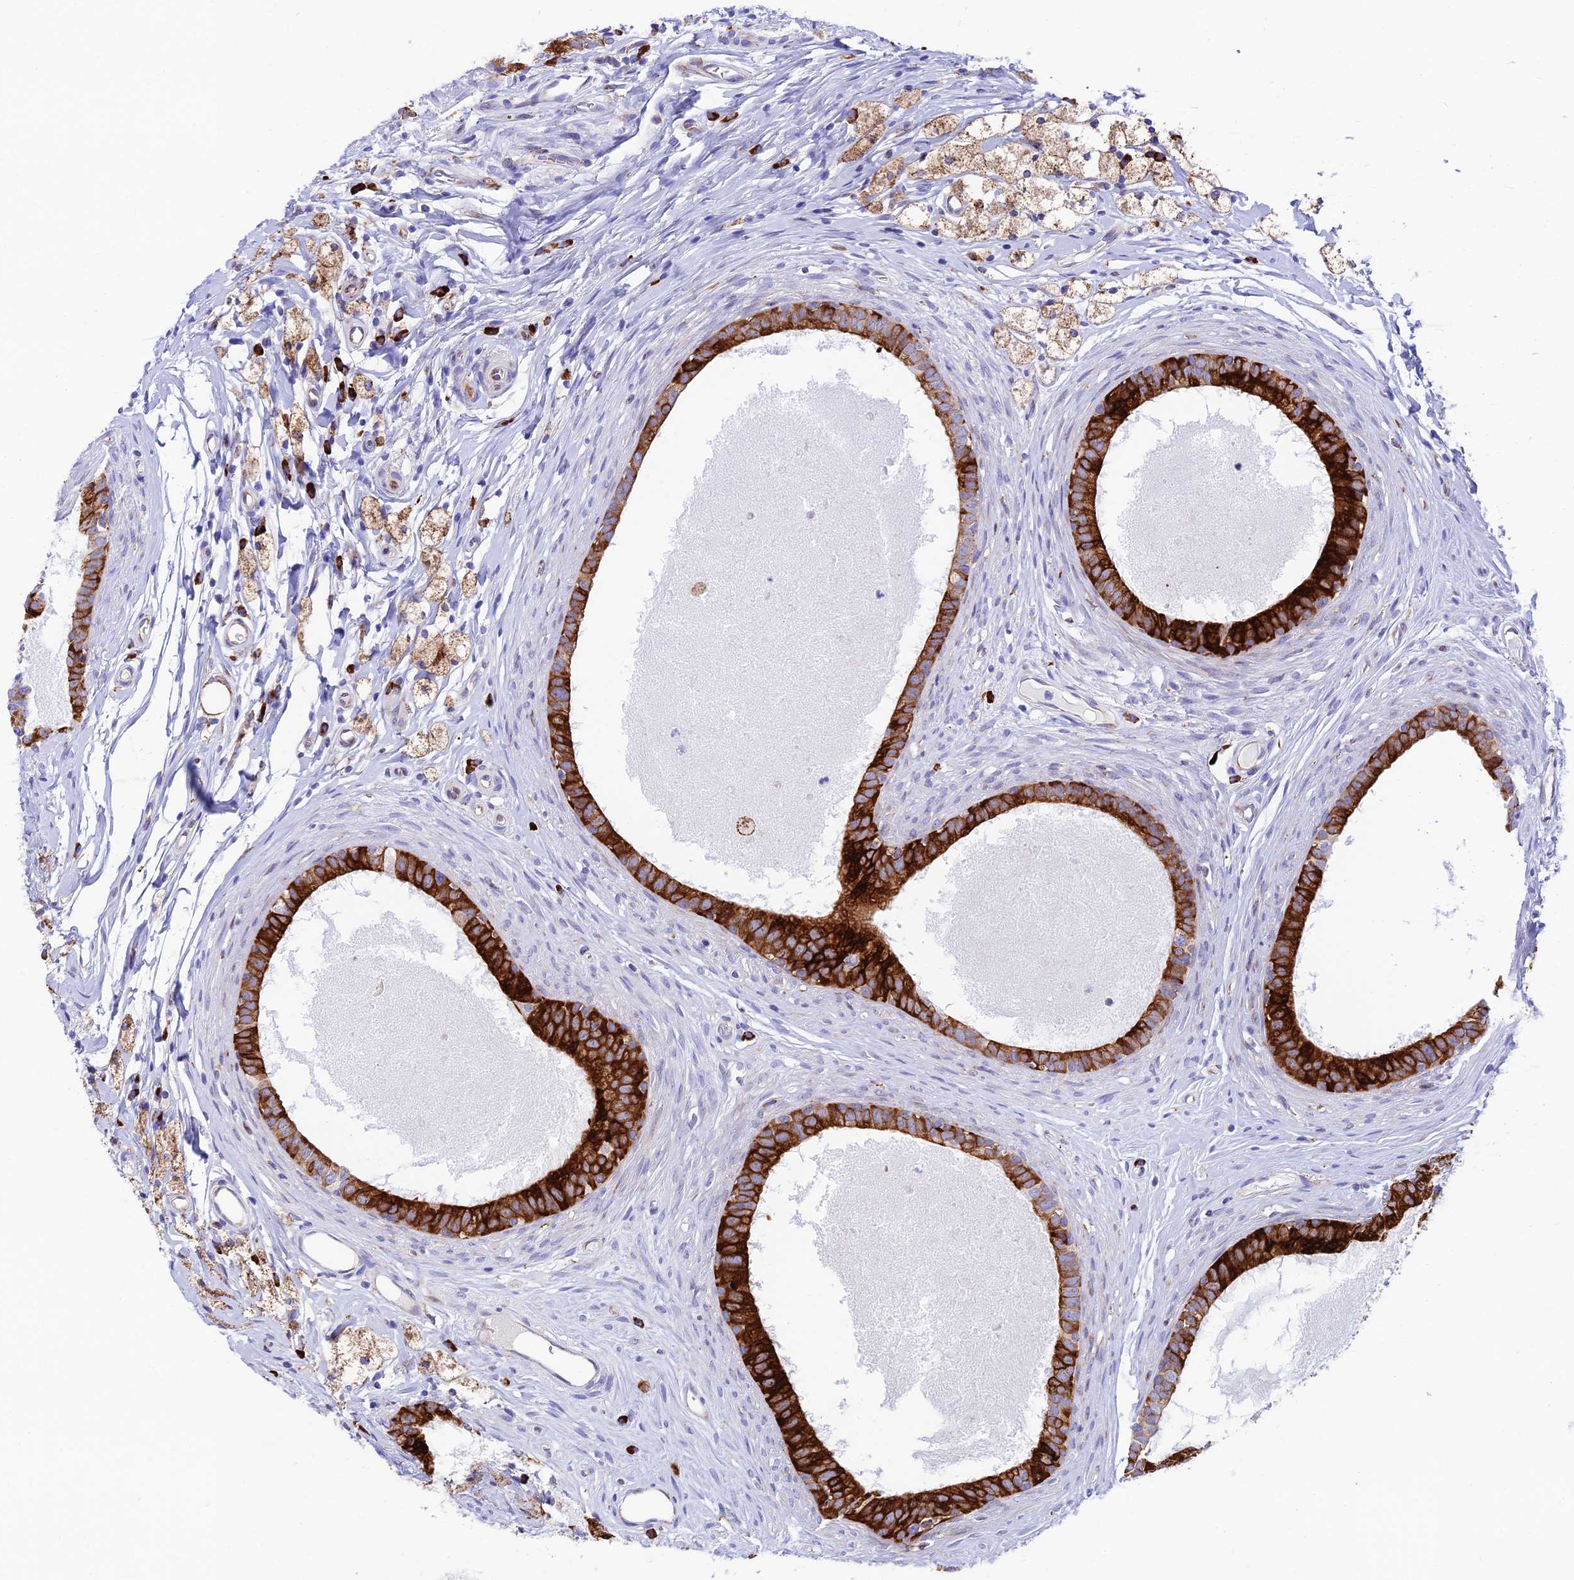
{"staining": {"intensity": "strong", "quantity": ">75%", "location": "cytoplasmic/membranous"}, "tissue": "epididymis", "cell_type": "Glandular cells", "image_type": "normal", "snomed": [{"axis": "morphology", "description": "Normal tissue, NOS"}, {"axis": "topography", "description": "Epididymis"}], "caption": "Immunohistochemistry (IHC) (DAB) staining of benign human epididymis reveals strong cytoplasmic/membranous protein expression in about >75% of glandular cells. (IHC, brightfield microscopy, high magnification).", "gene": "TUBGCP6", "patient": {"sex": "male", "age": 80}}